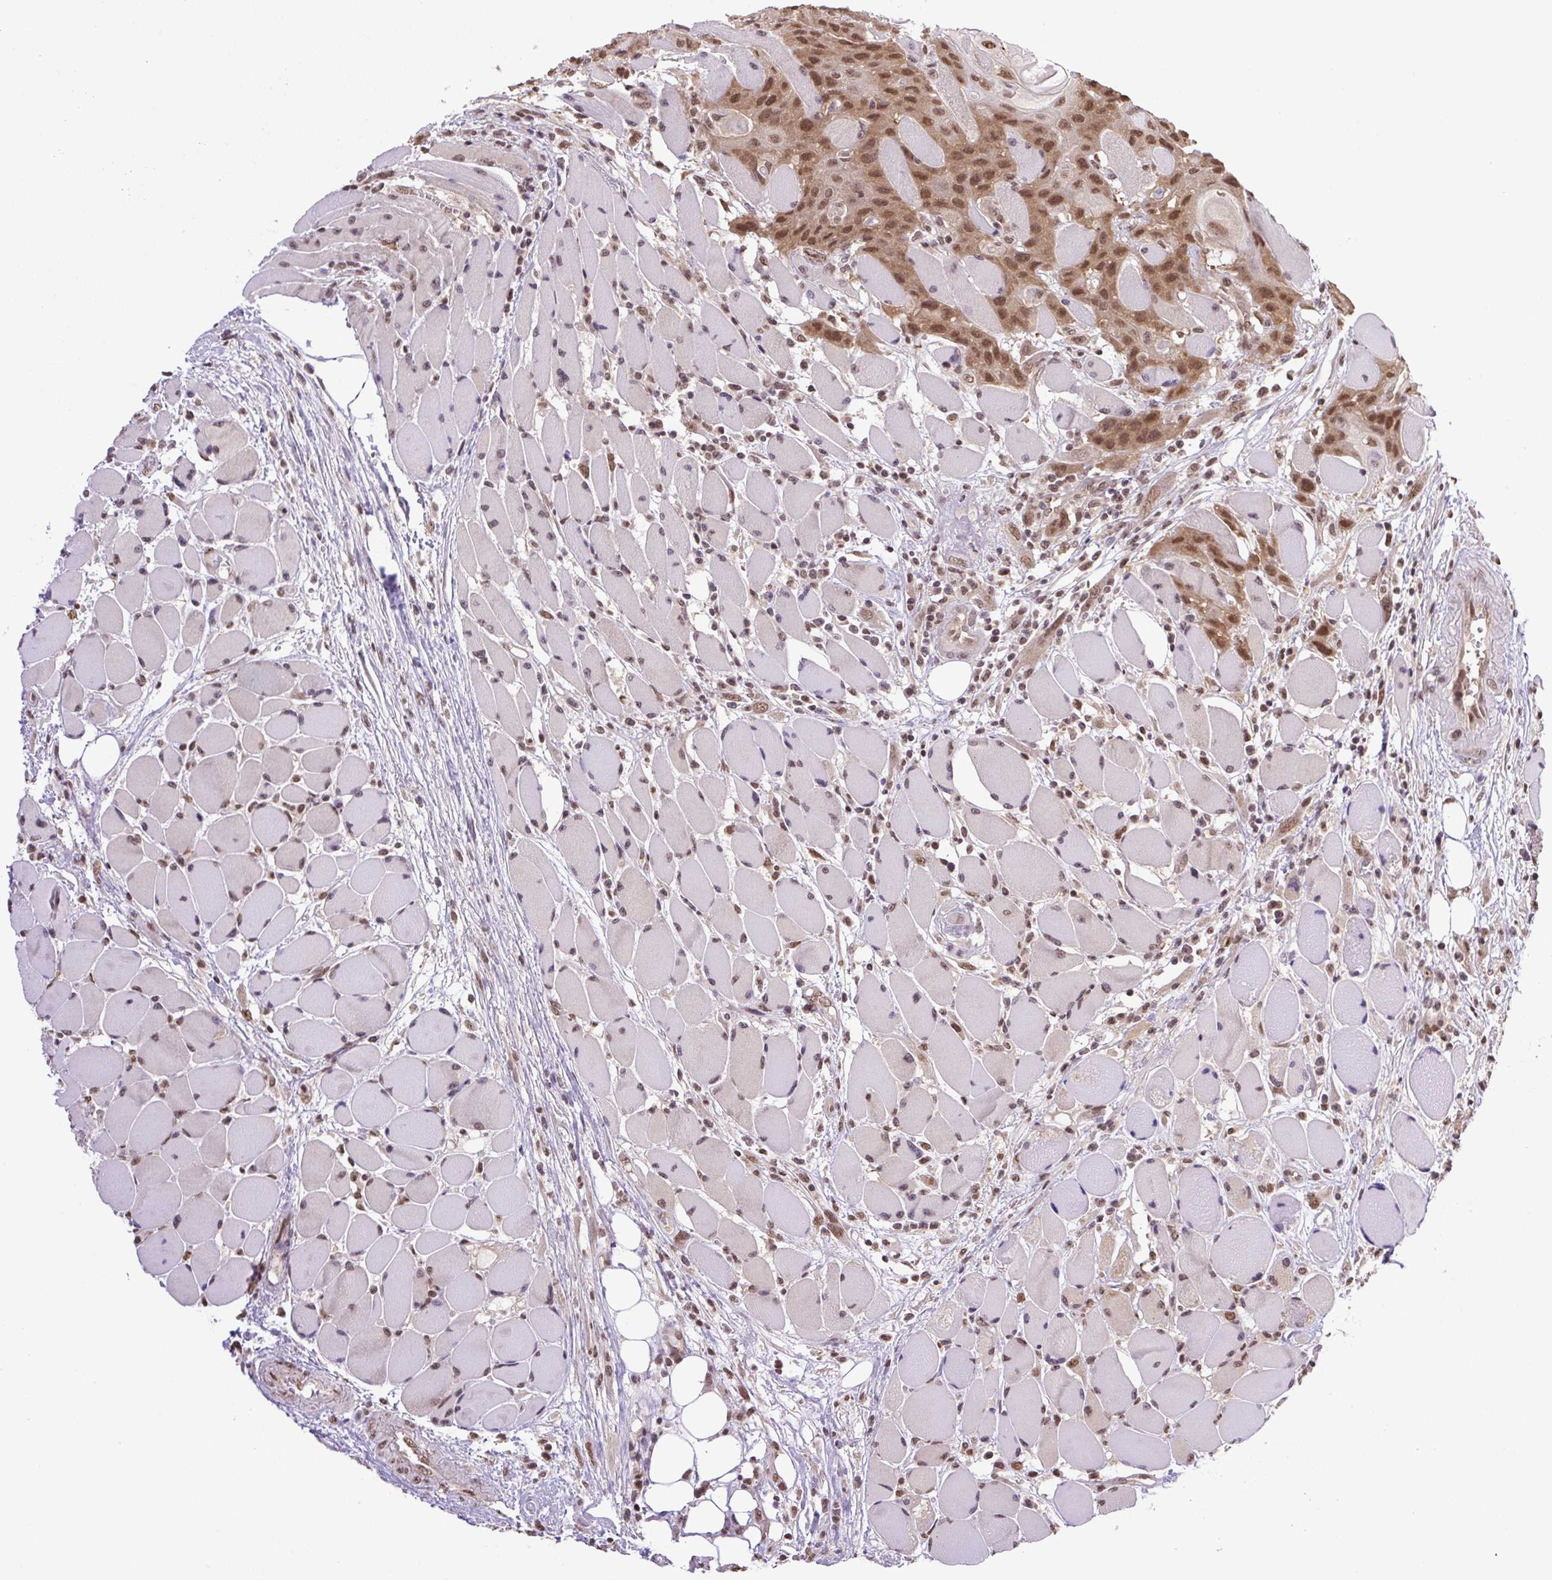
{"staining": {"intensity": "moderate", "quantity": ">75%", "location": "nuclear"}, "tissue": "head and neck cancer", "cell_type": "Tumor cells", "image_type": "cancer", "snomed": [{"axis": "morphology", "description": "Squamous cell carcinoma, NOS"}, {"axis": "topography", "description": "Head-Neck"}], "caption": "A micrograph of squamous cell carcinoma (head and neck) stained for a protein shows moderate nuclear brown staining in tumor cells.", "gene": "SGTA", "patient": {"sex": "female", "age": 43}}